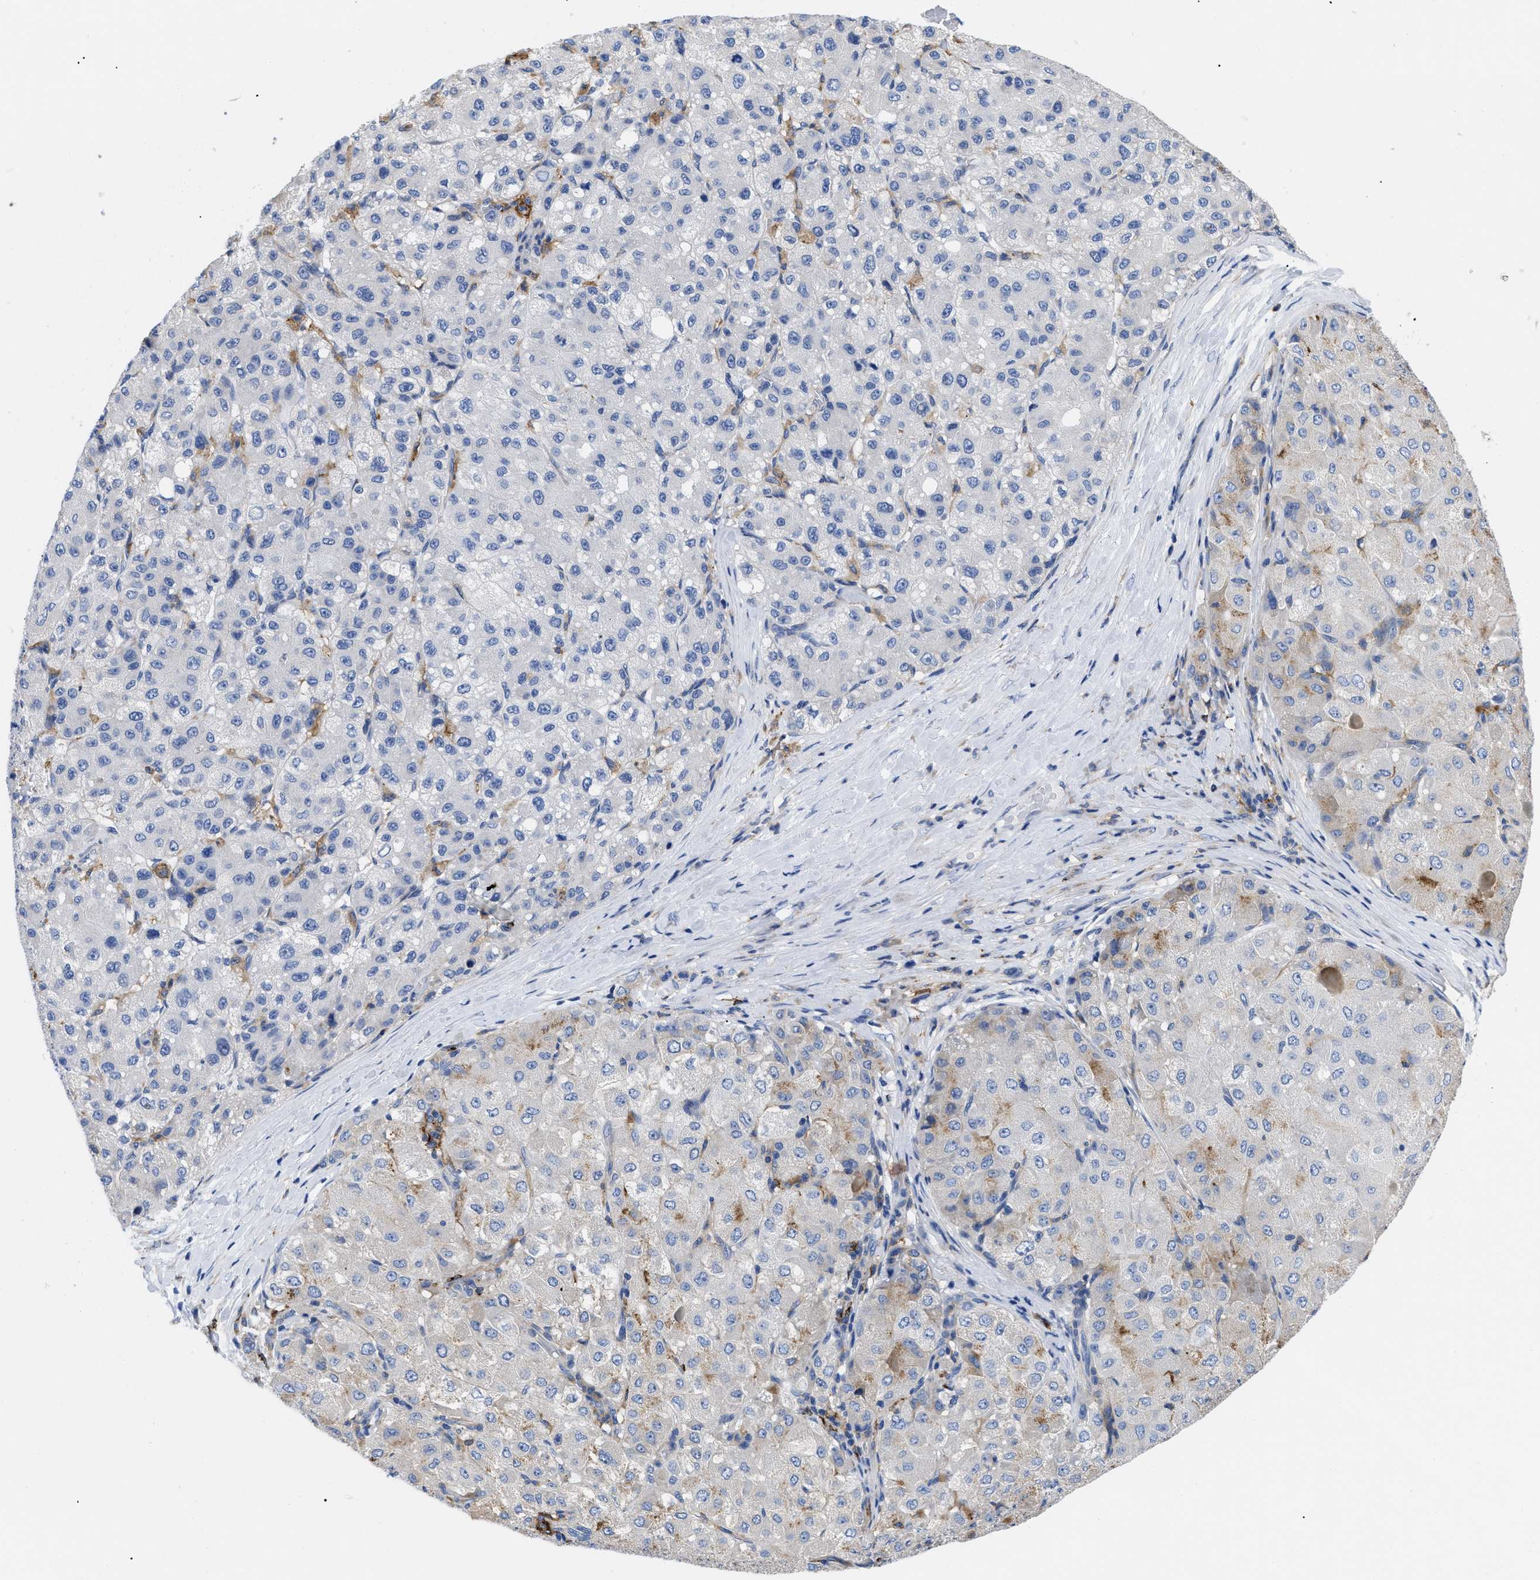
{"staining": {"intensity": "weak", "quantity": "<25%", "location": "cytoplasmic/membranous"}, "tissue": "liver cancer", "cell_type": "Tumor cells", "image_type": "cancer", "snomed": [{"axis": "morphology", "description": "Carcinoma, Hepatocellular, NOS"}, {"axis": "topography", "description": "Liver"}], "caption": "The image demonstrates no significant positivity in tumor cells of hepatocellular carcinoma (liver).", "gene": "HLA-DPA1", "patient": {"sex": "male", "age": 80}}